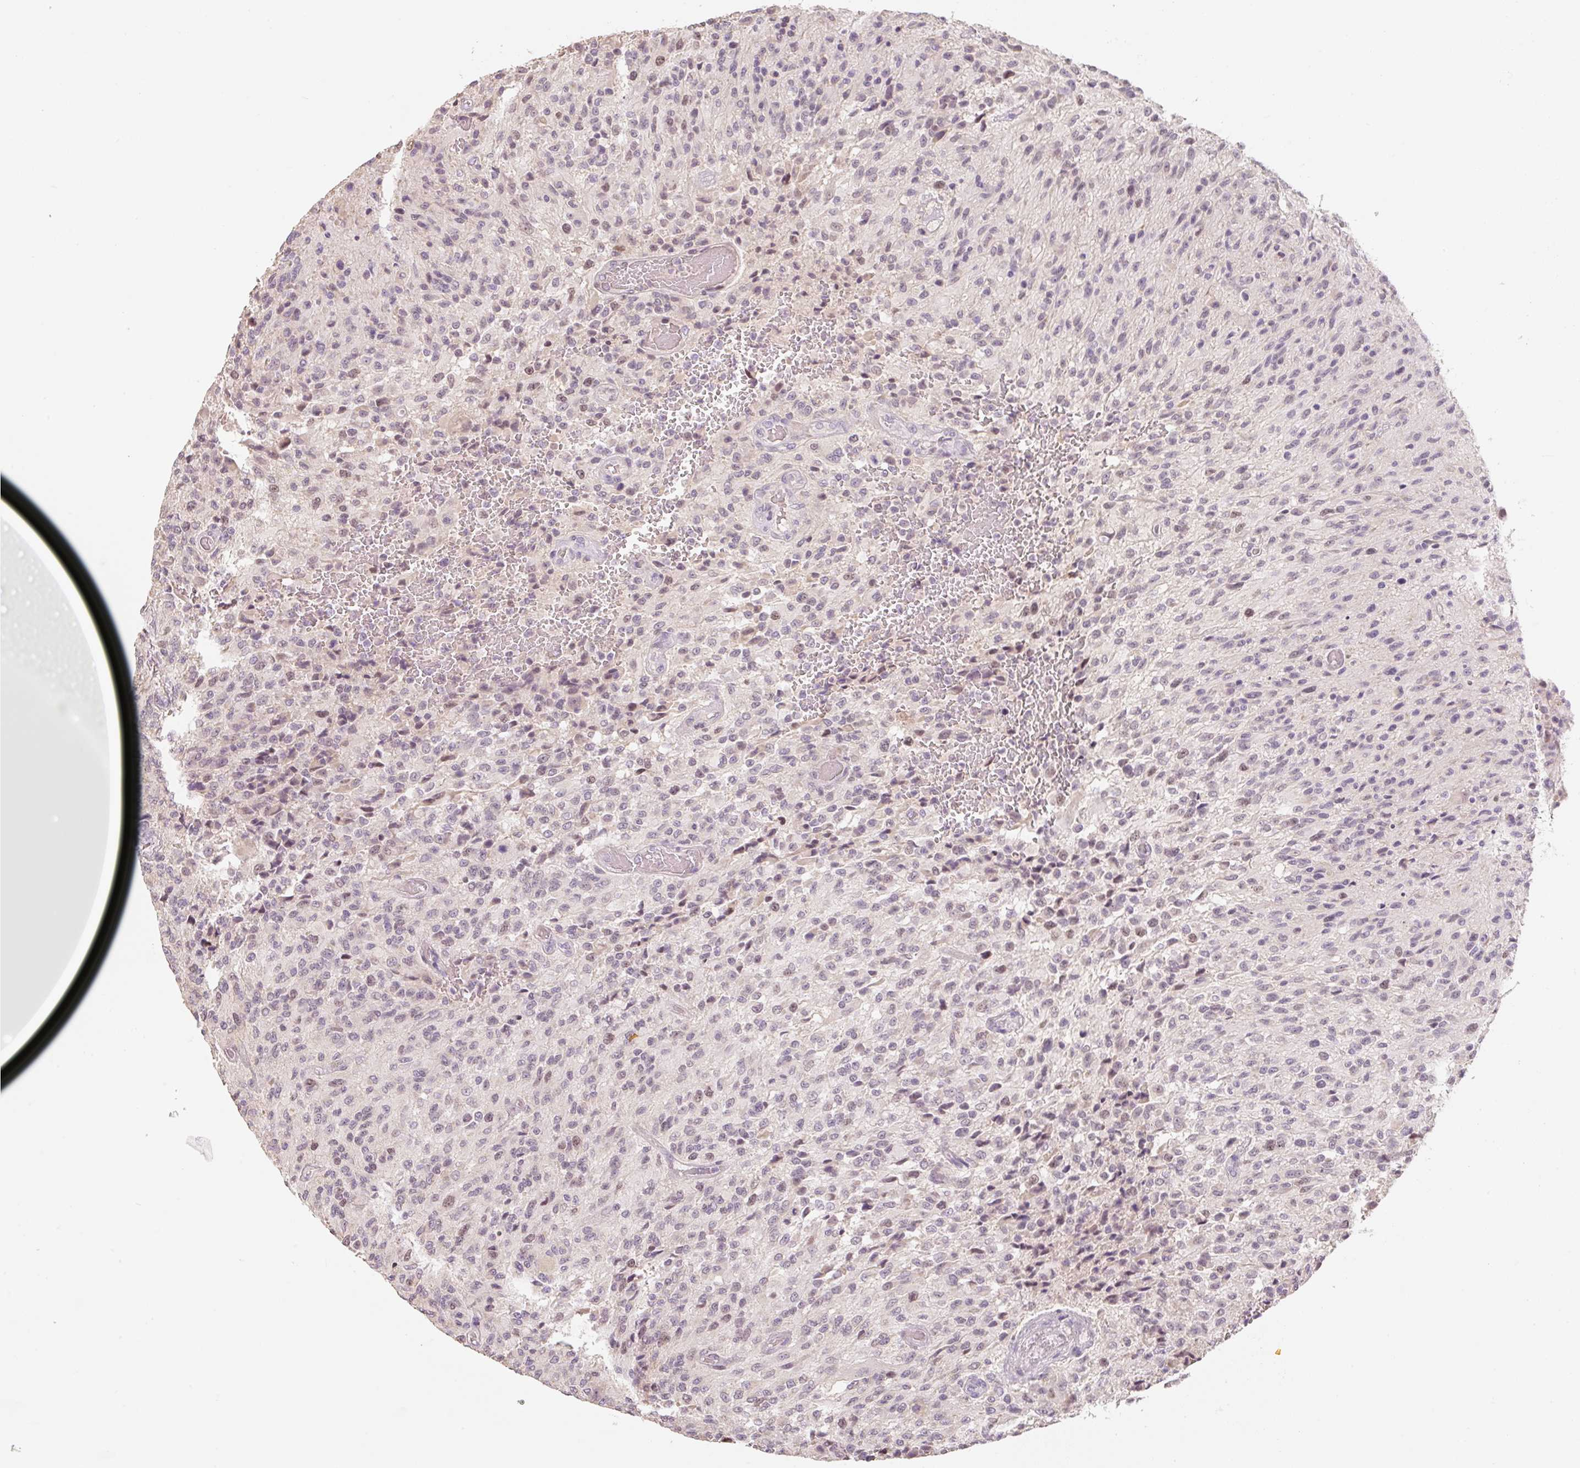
{"staining": {"intensity": "weak", "quantity": "25%-75%", "location": "nuclear"}, "tissue": "glioma", "cell_type": "Tumor cells", "image_type": "cancer", "snomed": [{"axis": "morphology", "description": "Normal tissue, NOS"}, {"axis": "morphology", "description": "Glioma, malignant, High grade"}, {"axis": "topography", "description": "Cerebral cortex"}], "caption": "High-magnification brightfield microscopy of high-grade glioma (malignant) stained with DAB (3,3'-diaminobenzidine) (brown) and counterstained with hematoxylin (blue). tumor cells exhibit weak nuclear staining is present in about25%-75% of cells. The protein is shown in brown color, while the nuclei are stained blue.", "gene": "MIA2", "patient": {"sex": "male", "age": 56}}